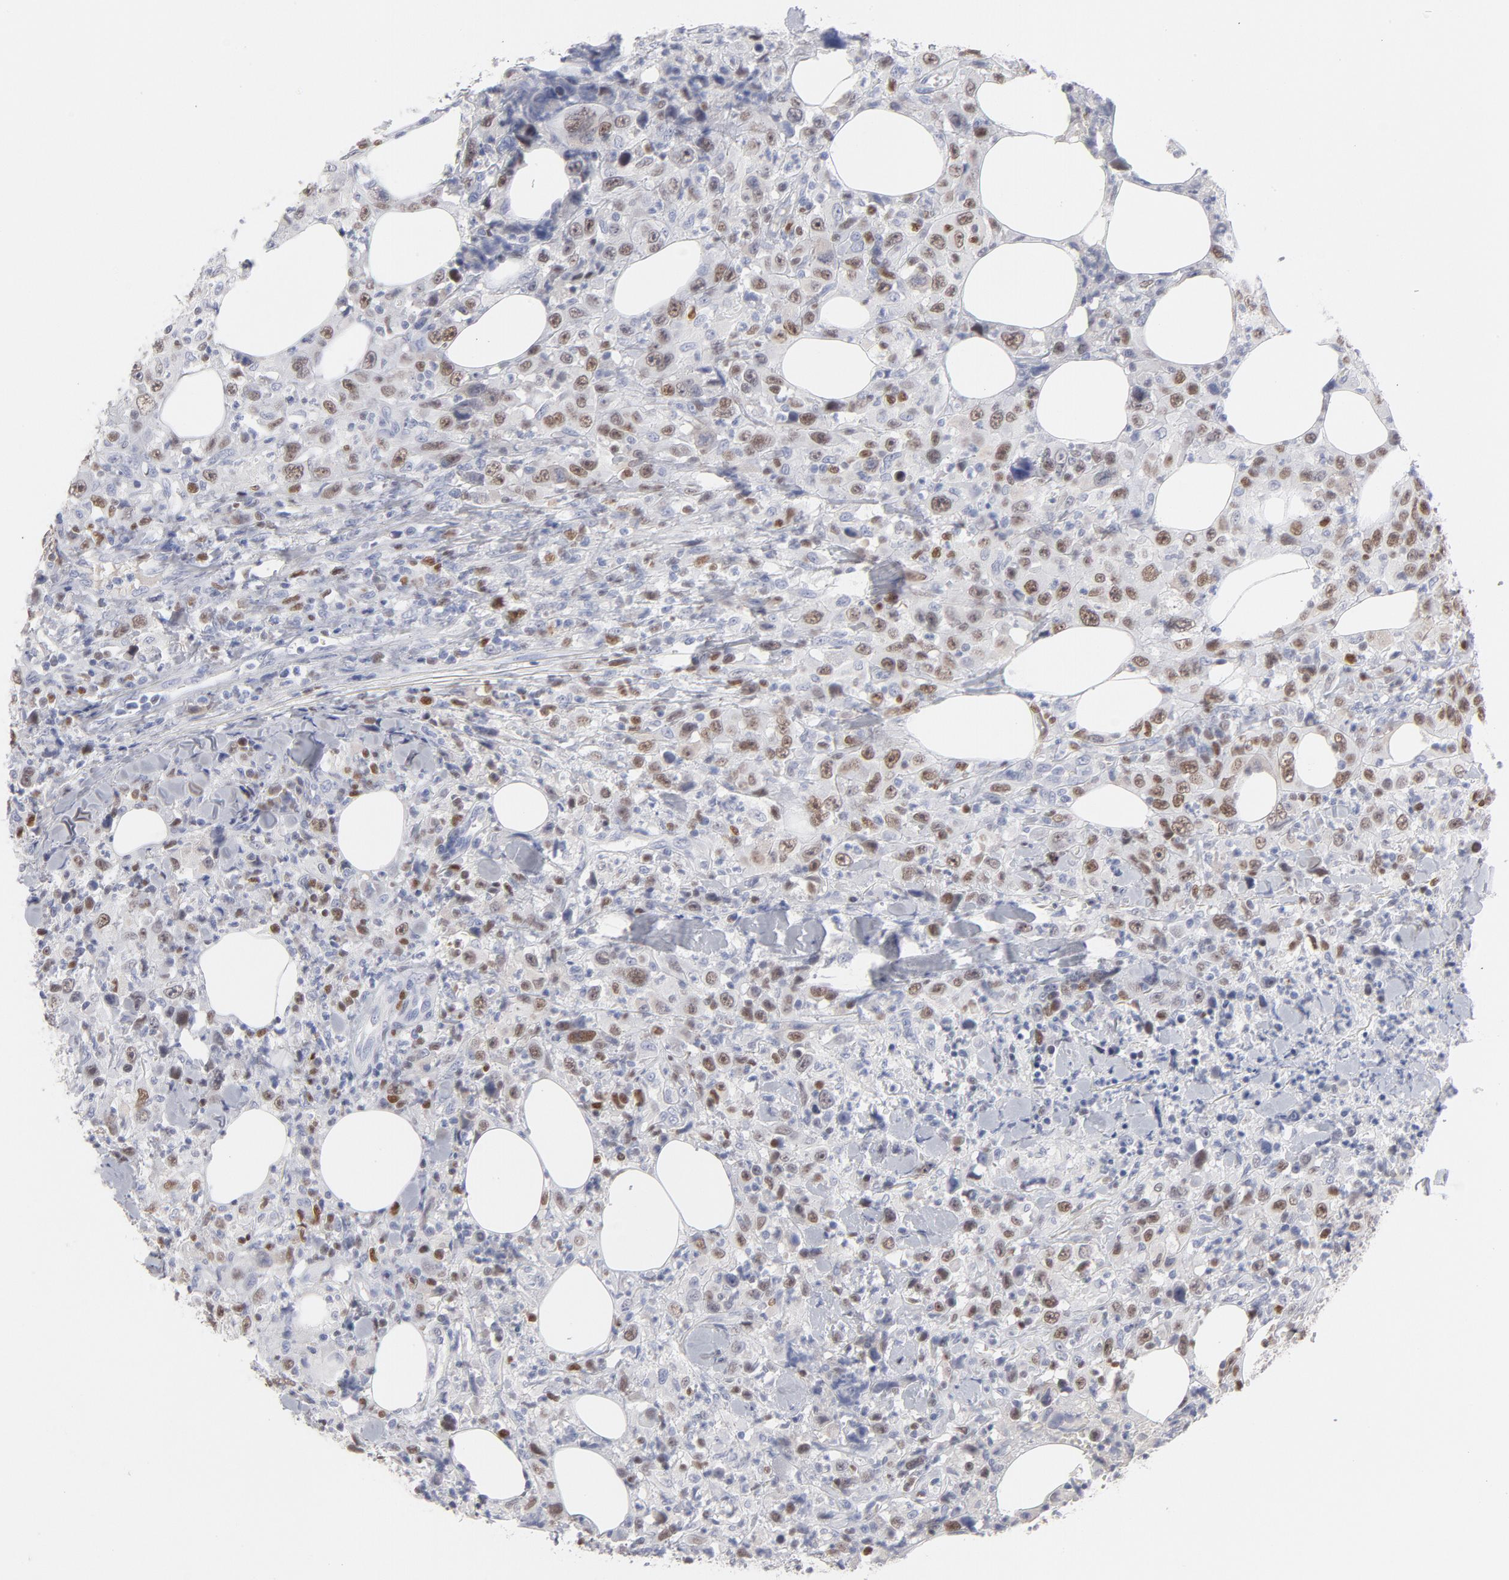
{"staining": {"intensity": "moderate", "quantity": "25%-75%", "location": "nuclear"}, "tissue": "thyroid cancer", "cell_type": "Tumor cells", "image_type": "cancer", "snomed": [{"axis": "morphology", "description": "Carcinoma, NOS"}, {"axis": "topography", "description": "Thyroid gland"}], "caption": "Thyroid cancer stained for a protein exhibits moderate nuclear positivity in tumor cells. (DAB = brown stain, brightfield microscopy at high magnification).", "gene": "MCM7", "patient": {"sex": "female", "age": 77}}